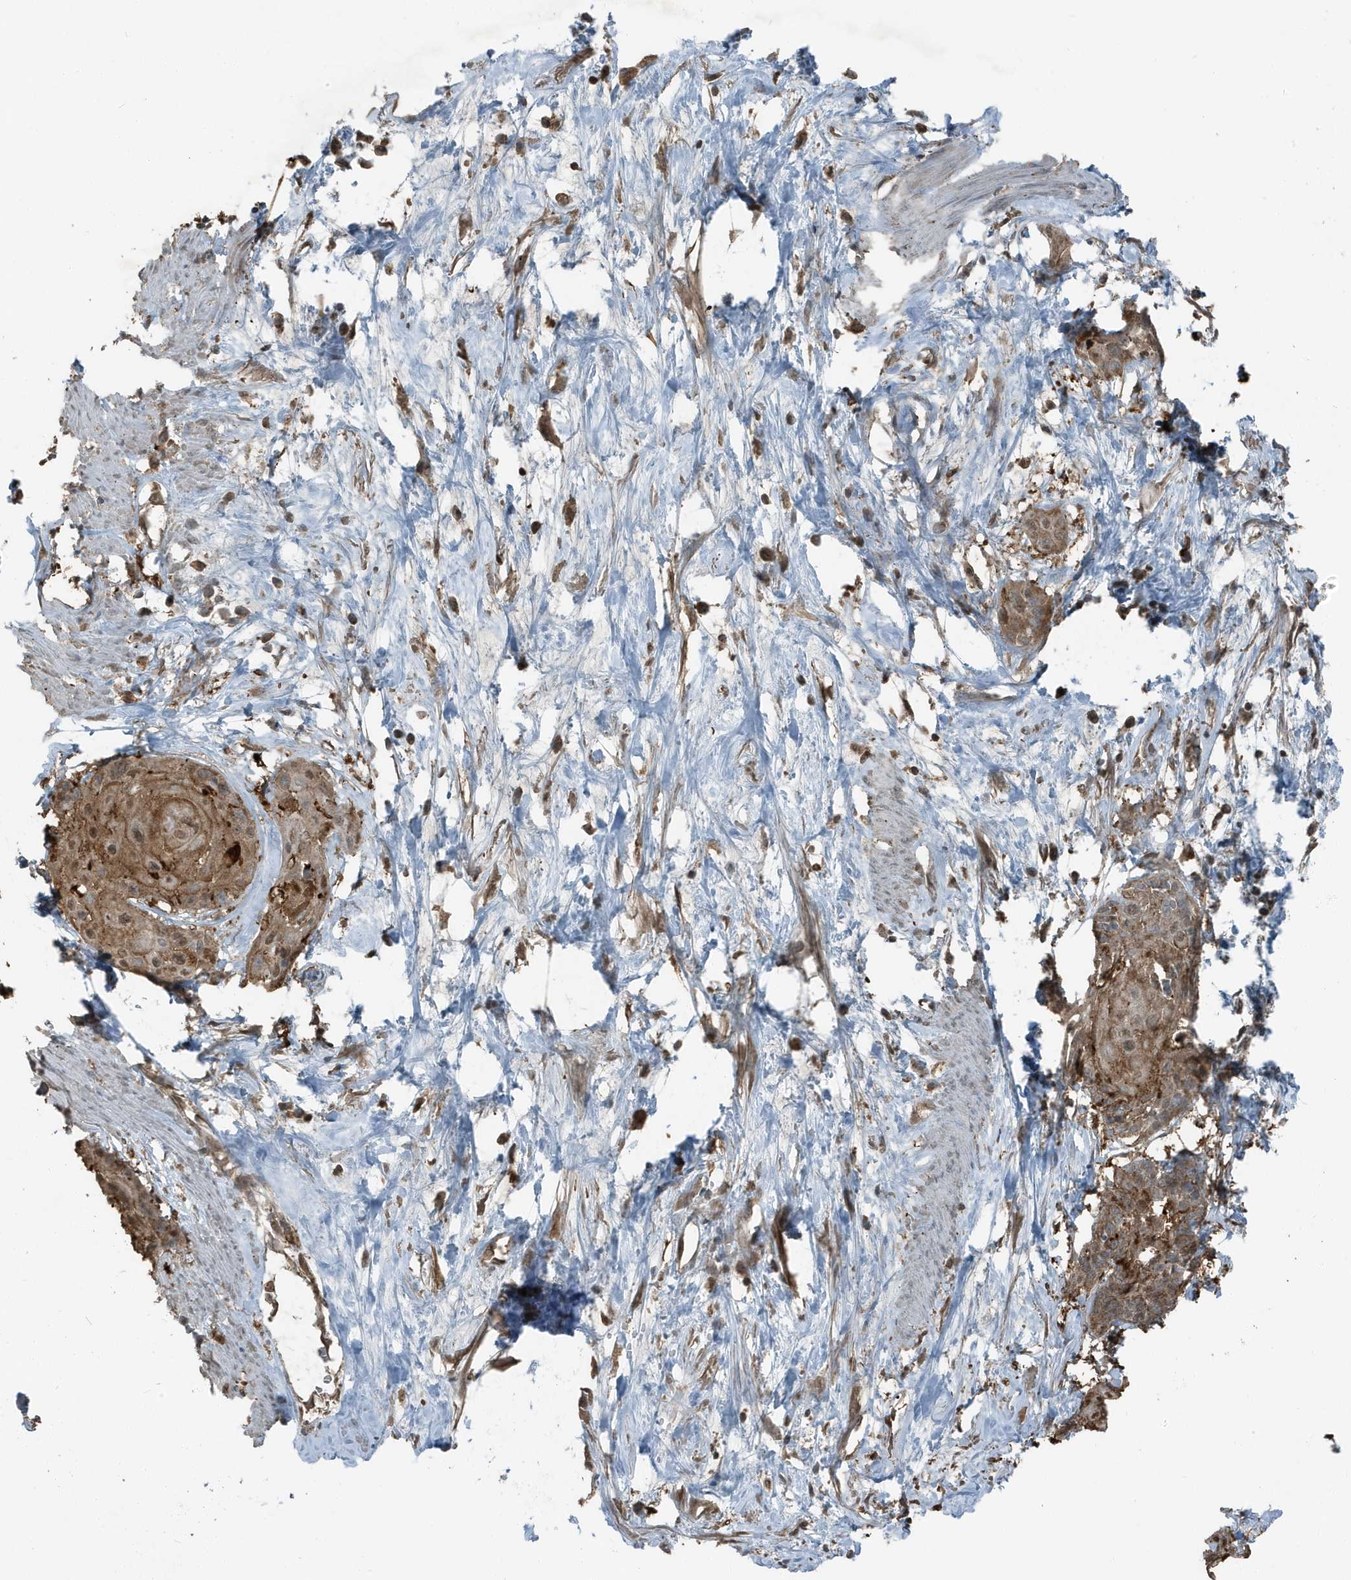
{"staining": {"intensity": "moderate", "quantity": ">75%", "location": "cytoplasmic/membranous"}, "tissue": "cervical cancer", "cell_type": "Tumor cells", "image_type": "cancer", "snomed": [{"axis": "morphology", "description": "Squamous cell carcinoma, NOS"}, {"axis": "topography", "description": "Cervix"}], "caption": "This is a photomicrograph of immunohistochemistry staining of cervical cancer, which shows moderate staining in the cytoplasmic/membranous of tumor cells.", "gene": "AZI2", "patient": {"sex": "female", "age": 57}}